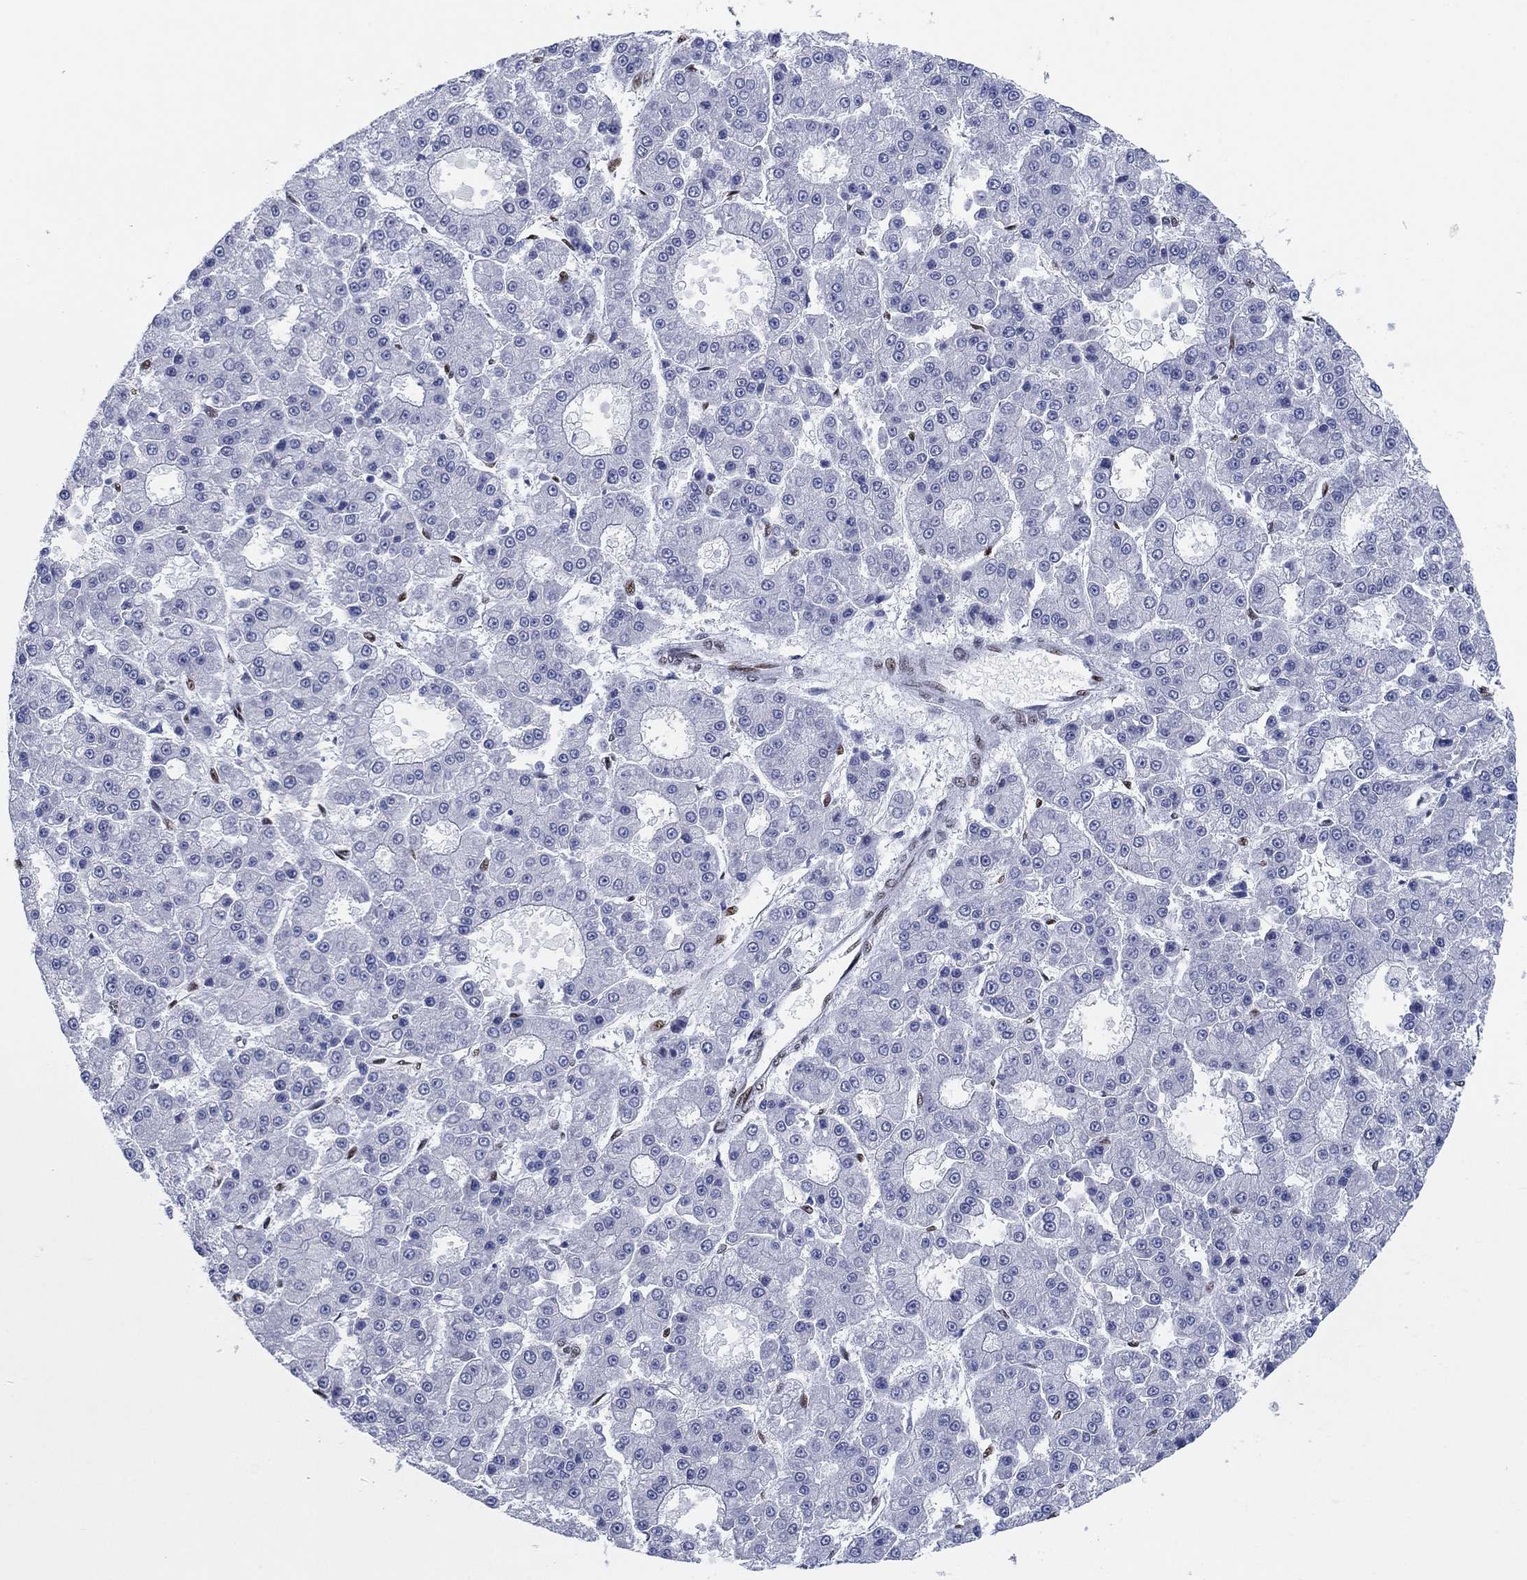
{"staining": {"intensity": "negative", "quantity": "none", "location": "none"}, "tissue": "liver cancer", "cell_type": "Tumor cells", "image_type": "cancer", "snomed": [{"axis": "morphology", "description": "Carcinoma, Hepatocellular, NOS"}, {"axis": "topography", "description": "Liver"}], "caption": "High power microscopy micrograph of an immunohistochemistry (IHC) image of liver hepatocellular carcinoma, revealing no significant positivity in tumor cells.", "gene": "ZEB1", "patient": {"sex": "male", "age": 70}}